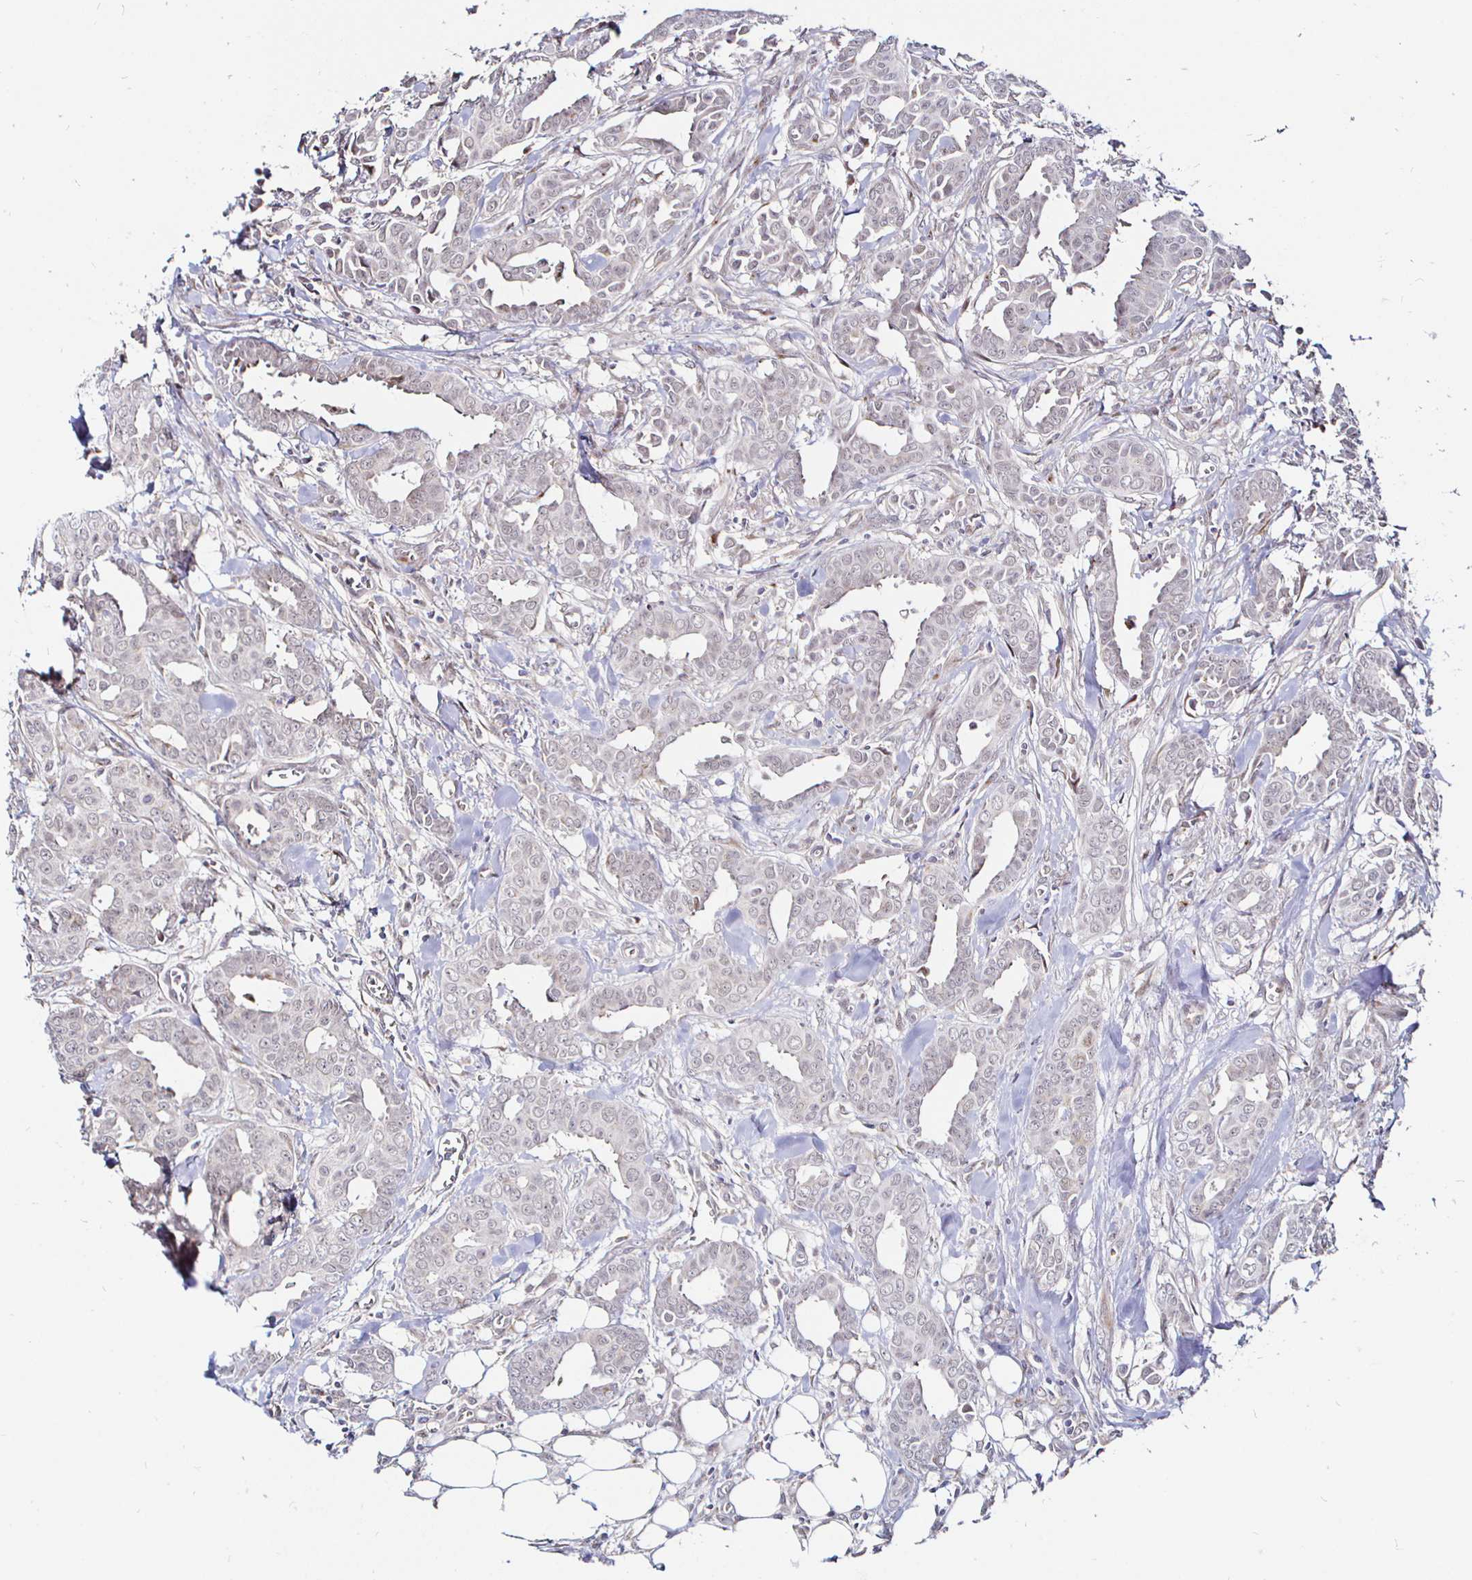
{"staining": {"intensity": "moderate", "quantity": "<25%", "location": "cytoplasmic/membranous"}, "tissue": "breast cancer", "cell_type": "Tumor cells", "image_type": "cancer", "snomed": [{"axis": "morphology", "description": "Duct carcinoma"}, {"axis": "topography", "description": "Breast"}], "caption": "Breast intraductal carcinoma tissue displays moderate cytoplasmic/membranous staining in approximately <25% of tumor cells The staining was performed using DAB (3,3'-diaminobenzidine), with brown indicating positive protein expression. Nuclei are stained blue with hematoxylin.", "gene": "ATG3", "patient": {"sex": "female", "age": 45}}